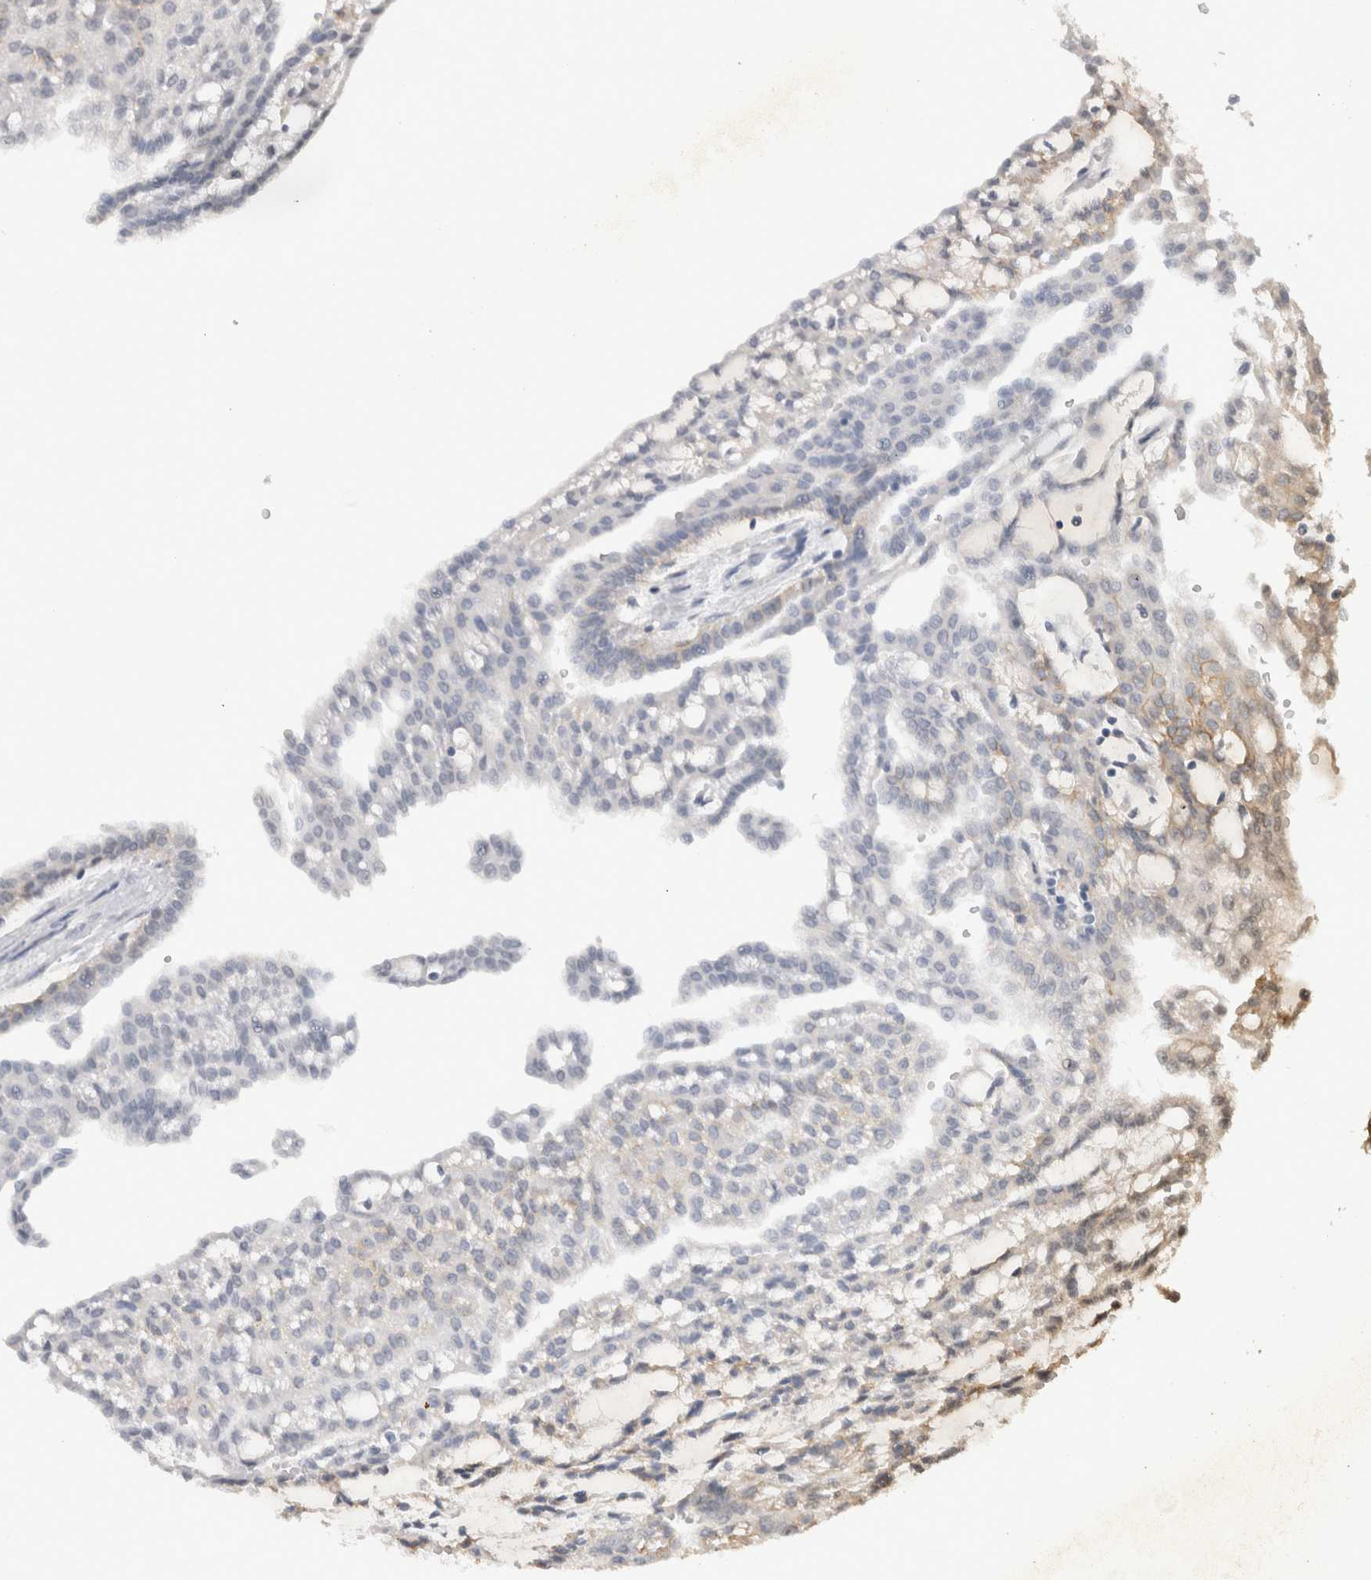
{"staining": {"intensity": "weak", "quantity": "<25%", "location": "cytoplasmic/membranous"}, "tissue": "renal cancer", "cell_type": "Tumor cells", "image_type": "cancer", "snomed": [{"axis": "morphology", "description": "Adenocarcinoma, NOS"}, {"axis": "topography", "description": "Kidney"}], "caption": "A photomicrograph of renal cancer stained for a protein shows no brown staining in tumor cells.", "gene": "CADM3", "patient": {"sex": "male", "age": 63}}